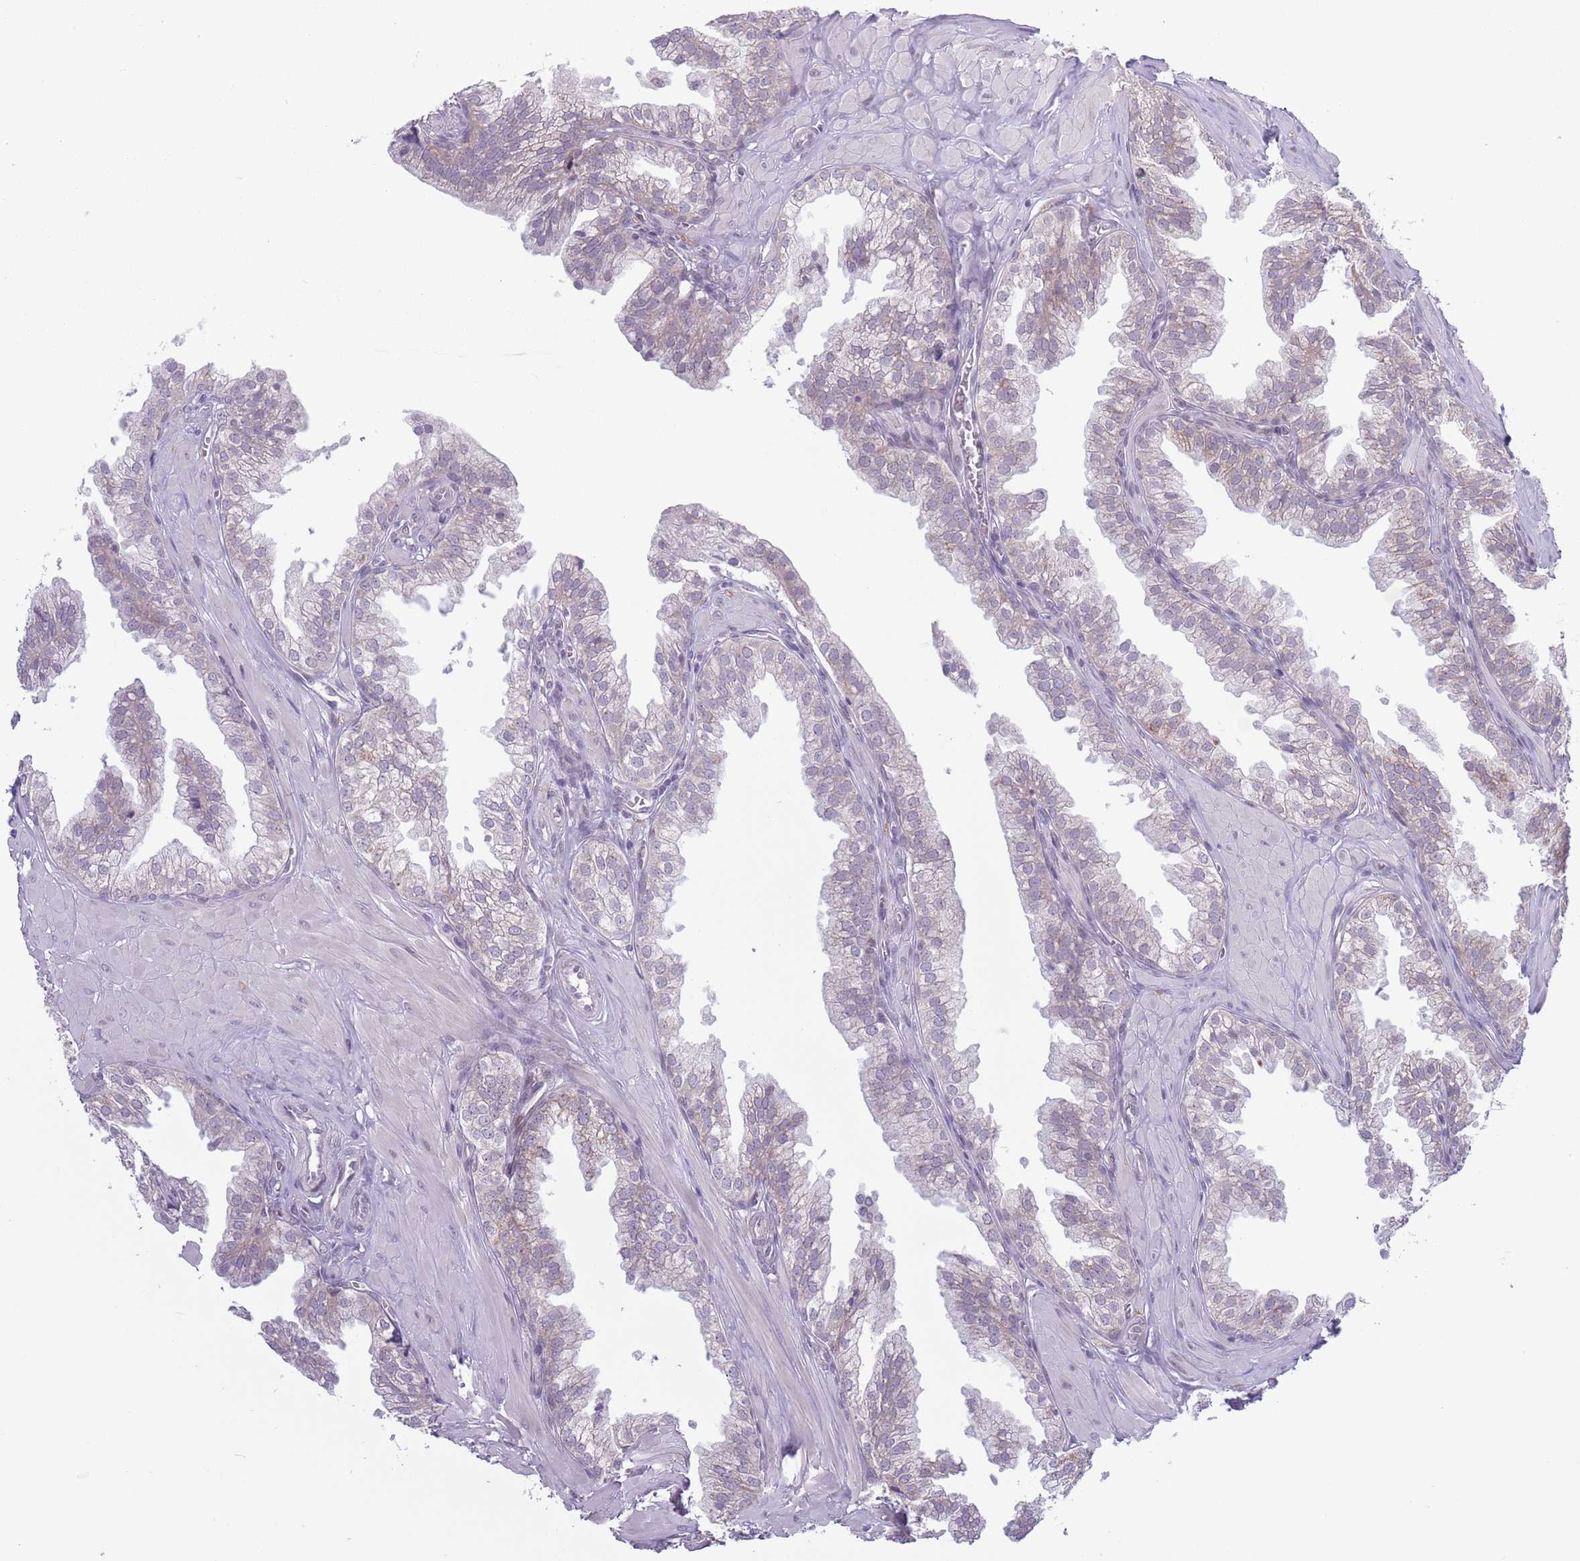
{"staining": {"intensity": "weak", "quantity": "<25%", "location": "cytoplasmic/membranous"}, "tissue": "prostate", "cell_type": "Glandular cells", "image_type": "normal", "snomed": [{"axis": "morphology", "description": "Normal tissue, NOS"}, {"axis": "topography", "description": "Prostate"}, {"axis": "topography", "description": "Peripheral nerve tissue"}], "caption": "IHC photomicrograph of normal prostate: human prostate stained with DAB displays no significant protein expression in glandular cells.", "gene": "MRPL34", "patient": {"sex": "male", "age": 55}}